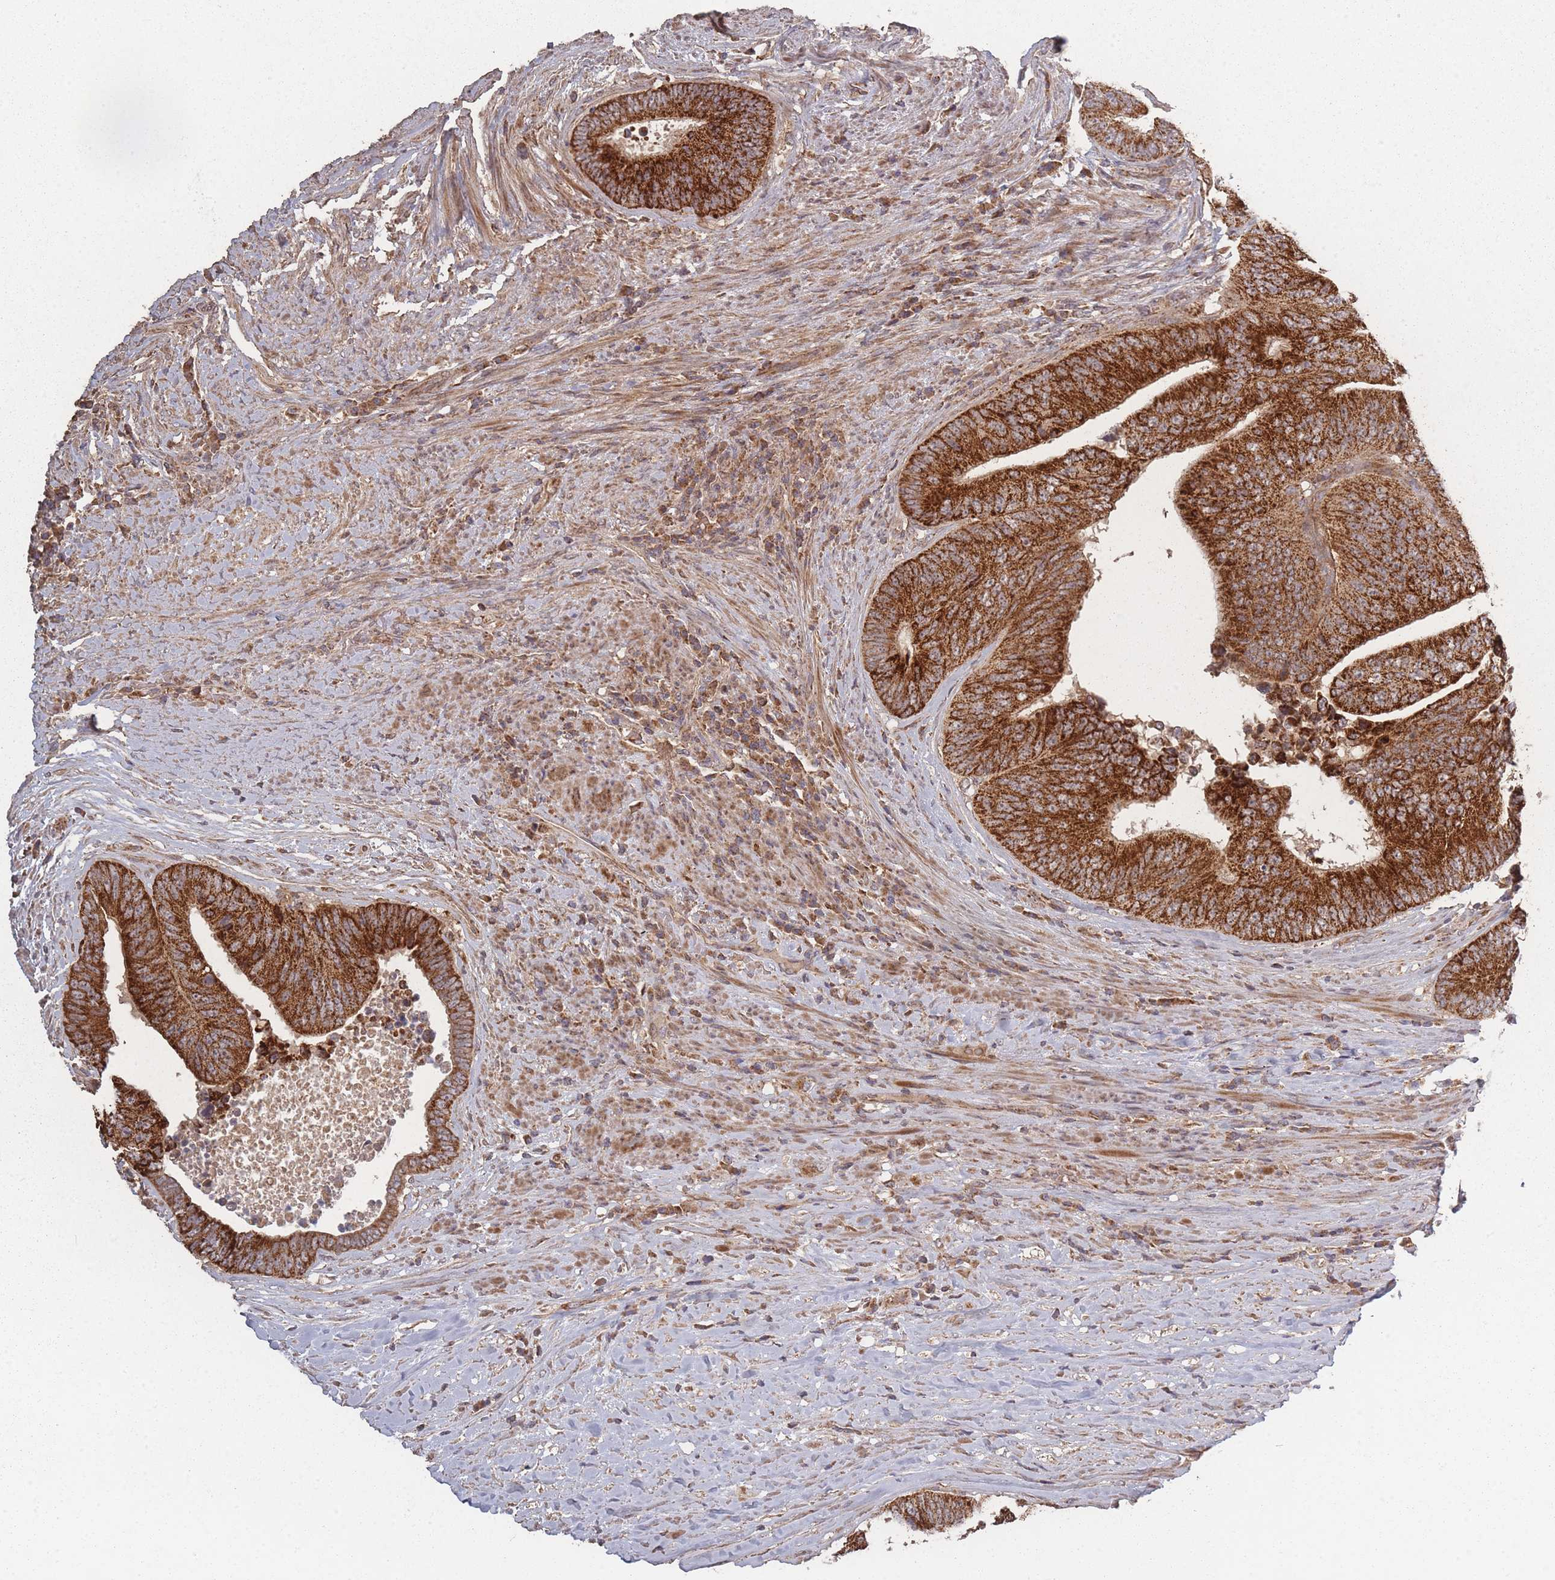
{"staining": {"intensity": "strong", "quantity": ">75%", "location": "cytoplasmic/membranous"}, "tissue": "colorectal cancer", "cell_type": "Tumor cells", "image_type": "cancer", "snomed": [{"axis": "morphology", "description": "Adenocarcinoma, NOS"}, {"axis": "topography", "description": "Rectum"}], "caption": "Colorectal cancer tissue reveals strong cytoplasmic/membranous expression in approximately >75% of tumor cells, visualized by immunohistochemistry.", "gene": "LYRM7", "patient": {"sex": "male", "age": 72}}